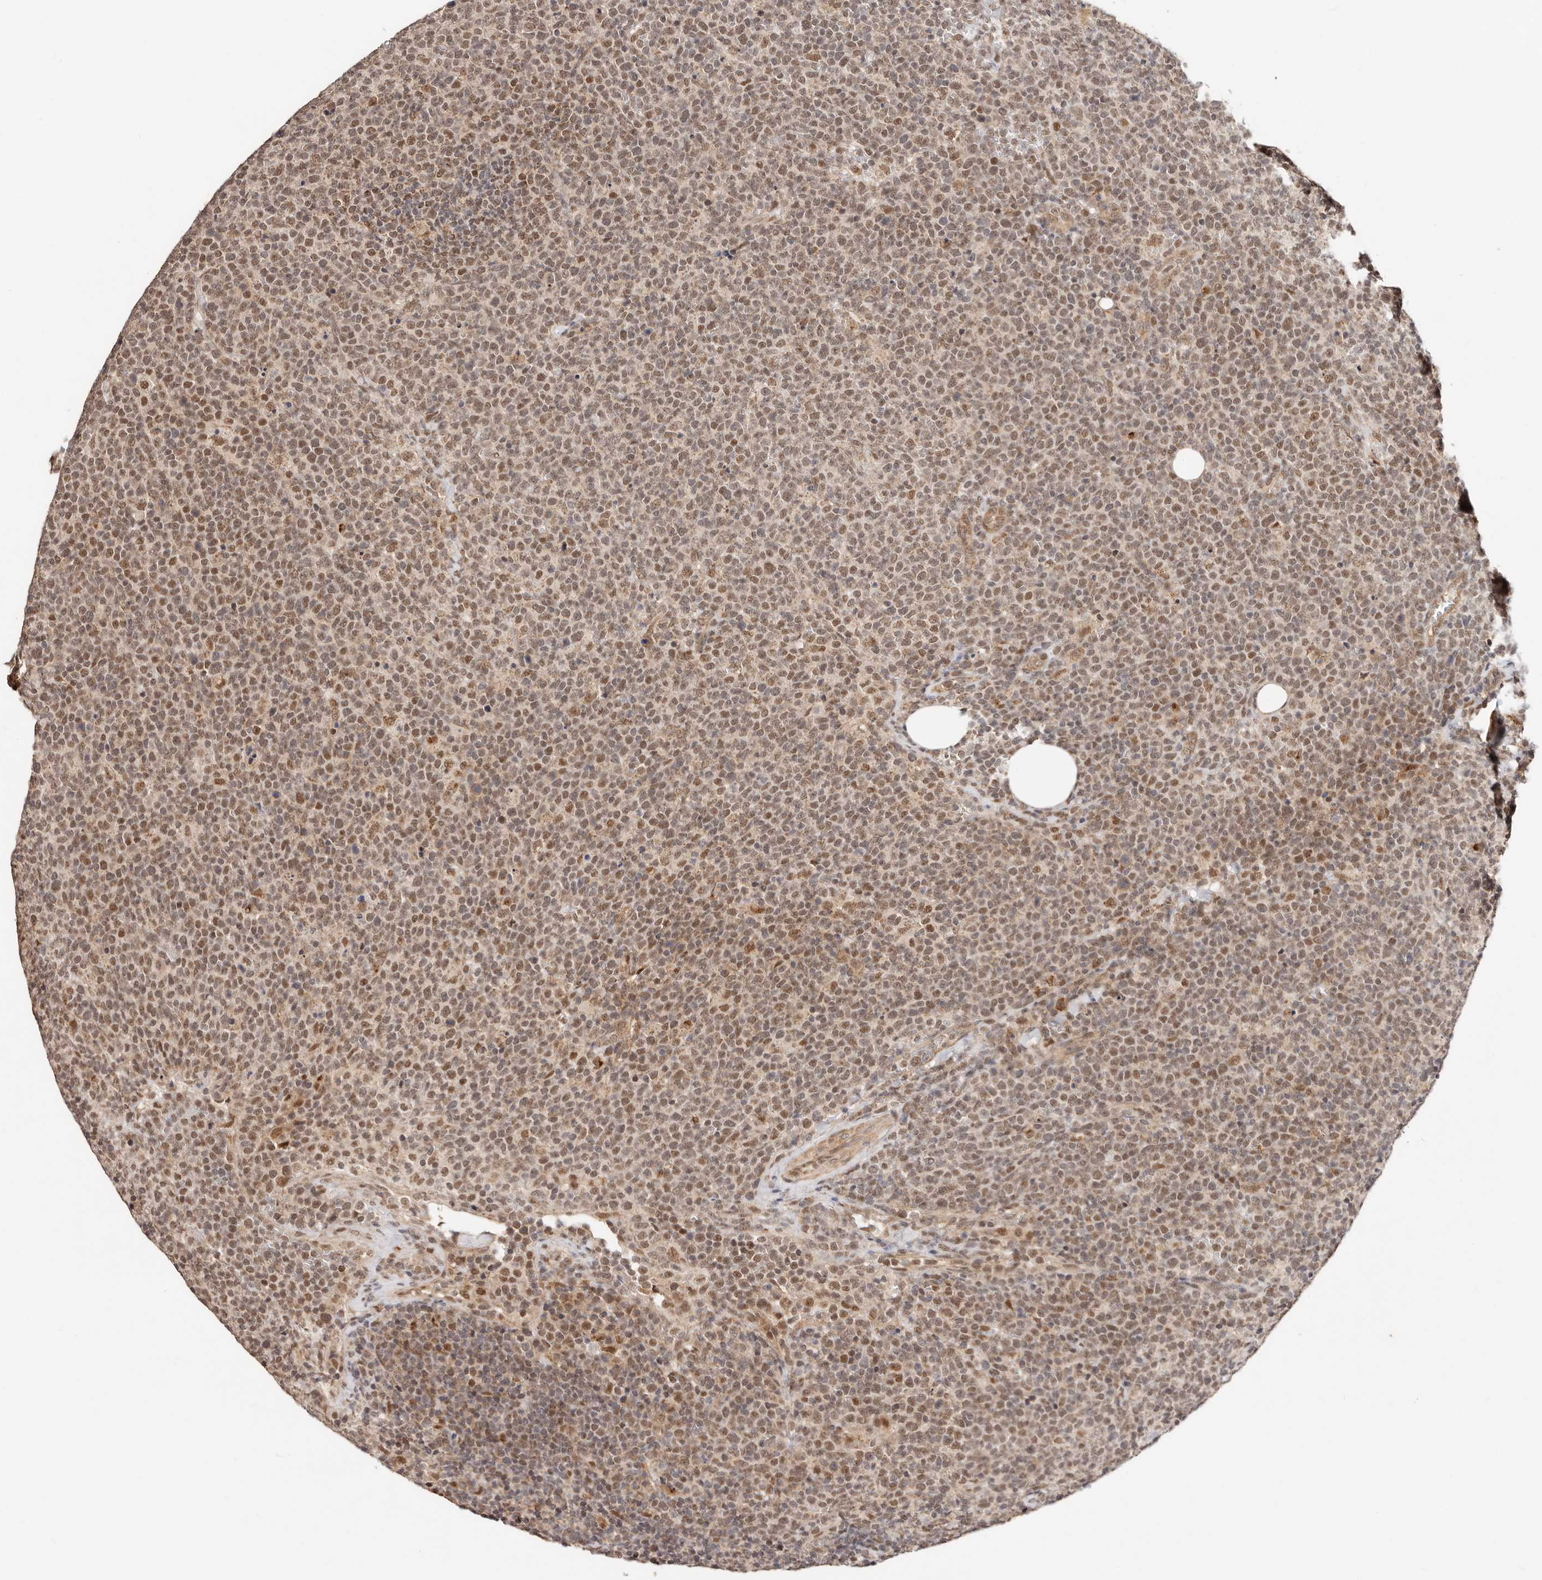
{"staining": {"intensity": "moderate", "quantity": ">75%", "location": "nuclear"}, "tissue": "lymphoma", "cell_type": "Tumor cells", "image_type": "cancer", "snomed": [{"axis": "morphology", "description": "Malignant lymphoma, non-Hodgkin's type, High grade"}, {"axis": "topography", "description": "Lymph node"}], "caption": "Lymphoma stained with DAB (3,3'-diaminobenzidine) immunohistochemistry exhibits medium levels of moderate nuclear positivity in approximately >75% of tumor cells.", "gene": "CTNNBL1", "patient": {"sex": "male", "age": 61}}